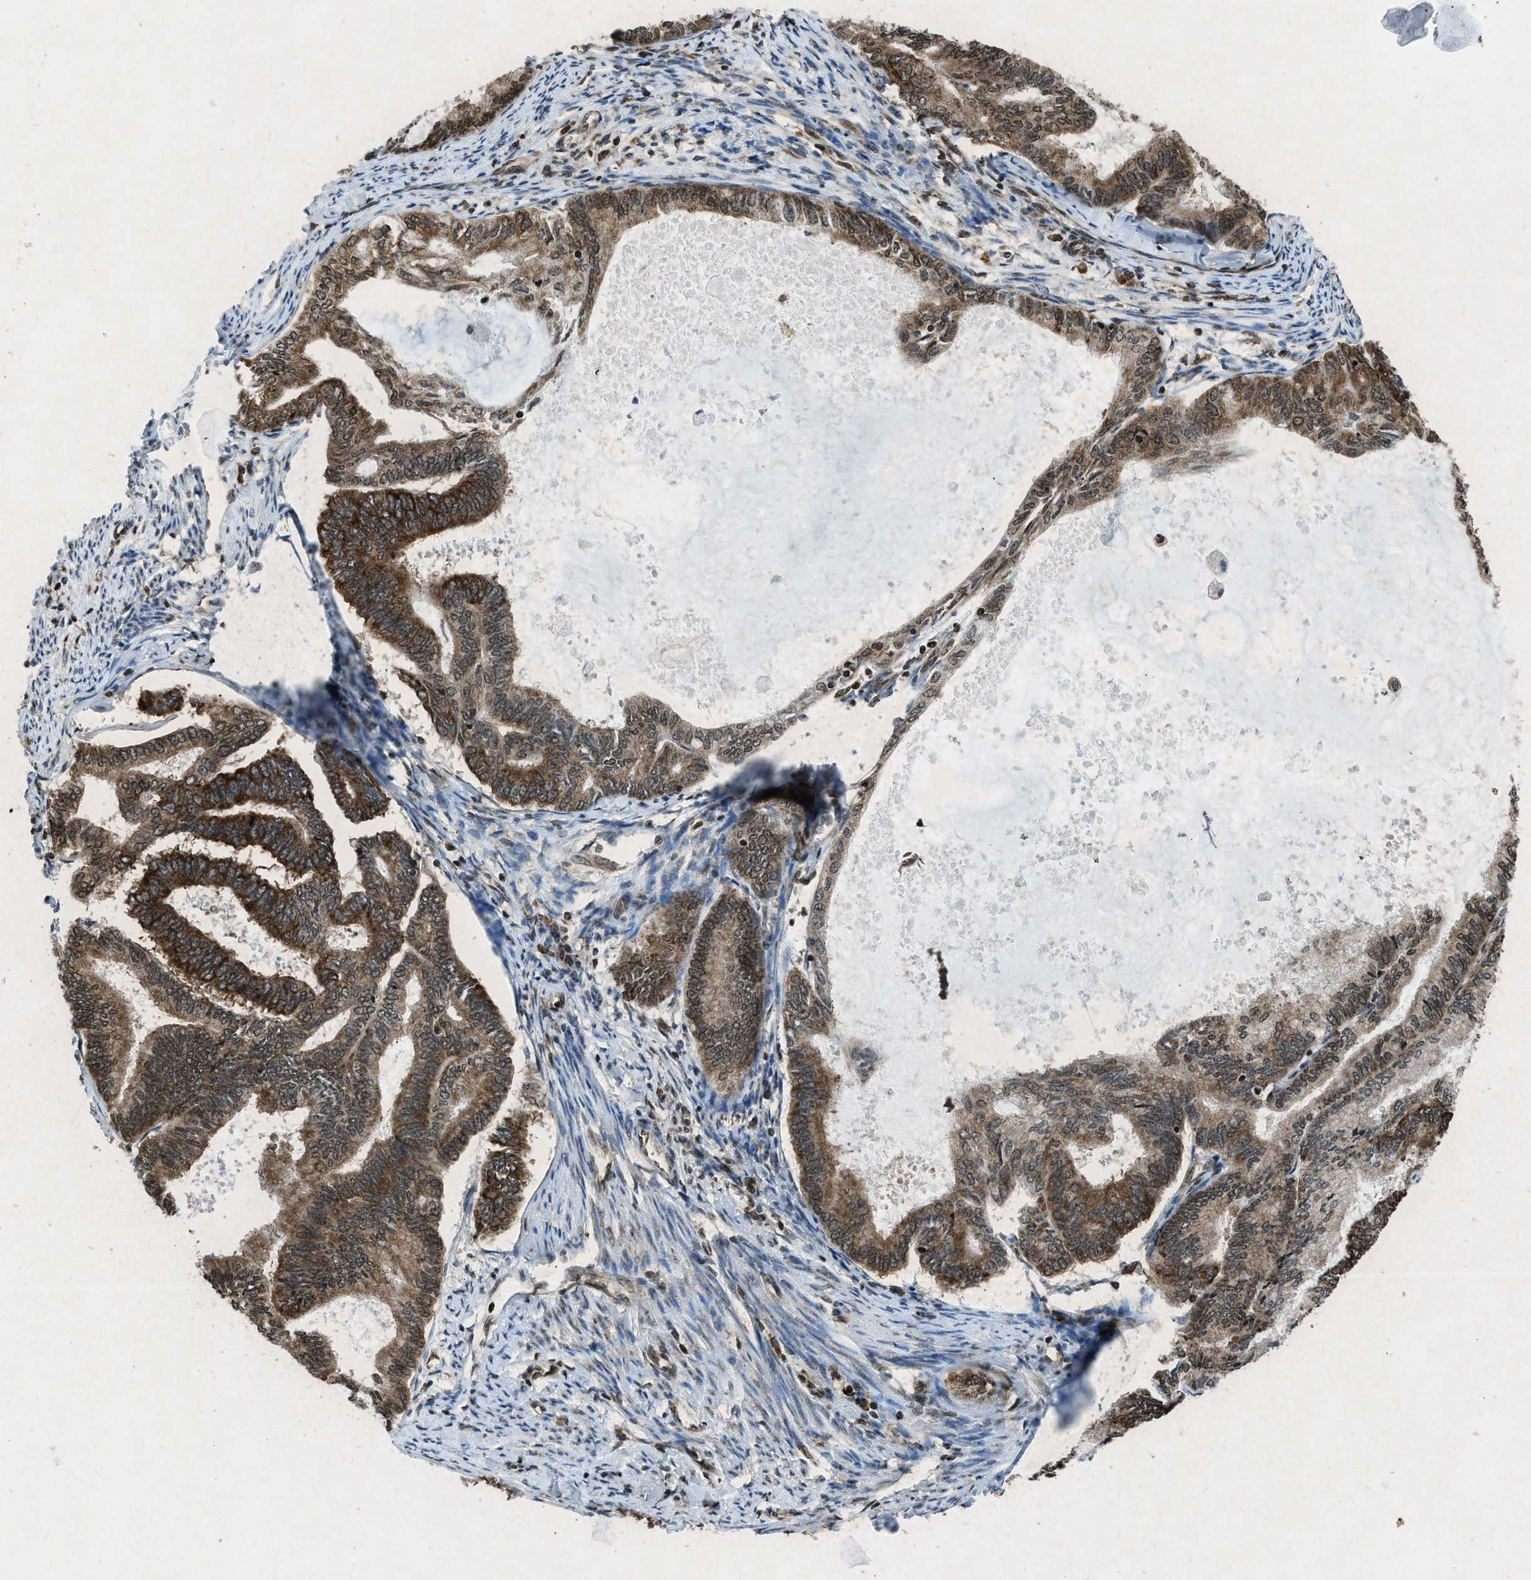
{"staining": {"intensity": "moderate", "quantity": "25%-75%", "location": "cytoplasmic/membranous,nuclear"}, "tissue": "endometrial cancer", "cell_type": "Tumor cells", "image_type": "cancer", "snomed": [{"axis": "morphology", "description": "Adenocarcinoma, NOS"}, {"axis": "topography", "description": "Endometrium"}], "caption": "The micrograph exhibits immunohistochemical staining of endometrial cancer. There is moderate cytoplasmic/membranous and nuclear staining is identified in approximately 25%-75% of tumor cells.", "gene": "NXF1", "patient": {"sex": "female", "age": 86}}